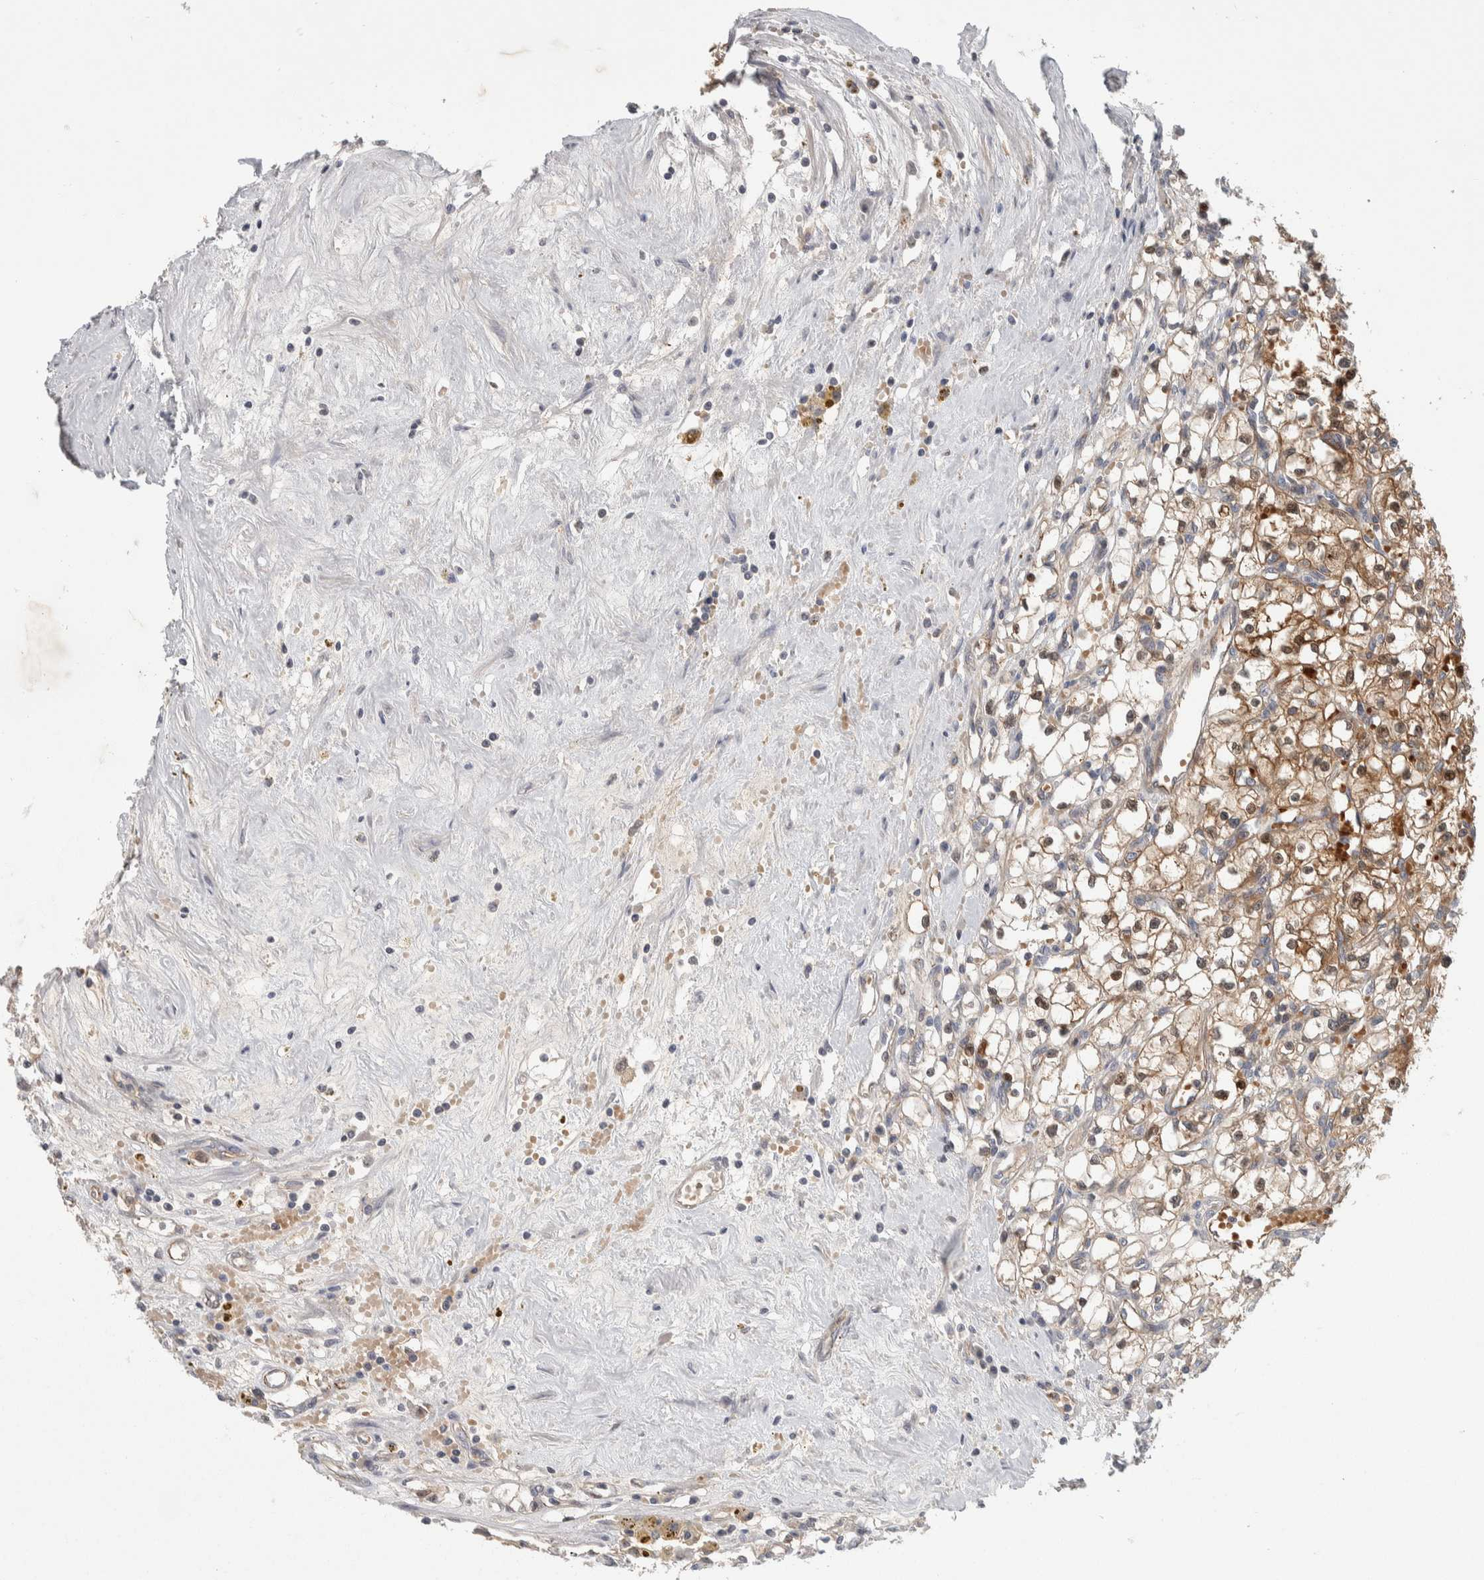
{"staining": {"intensity": "moderate", "quantity": ">75%", "location": "cytoplasmic/membranous"}, "tissue": "renal cancer", "cell_type": "Tumor cells", "image_type": "cancer", "snomed": [{"axis": "morphology", "description": "Adenocarcinoma, NOS"}, {"axis": "topography", "description": "Kidney"}], "caption": "Immunohistochemical staining of renal adenocarcinoma reveals medium levels of moderate cytoplasmic/membranous protein expression in about >75% of tumor cells.", "gene": "ZNF862", "patient": {"sex": "male", "age": 56}}